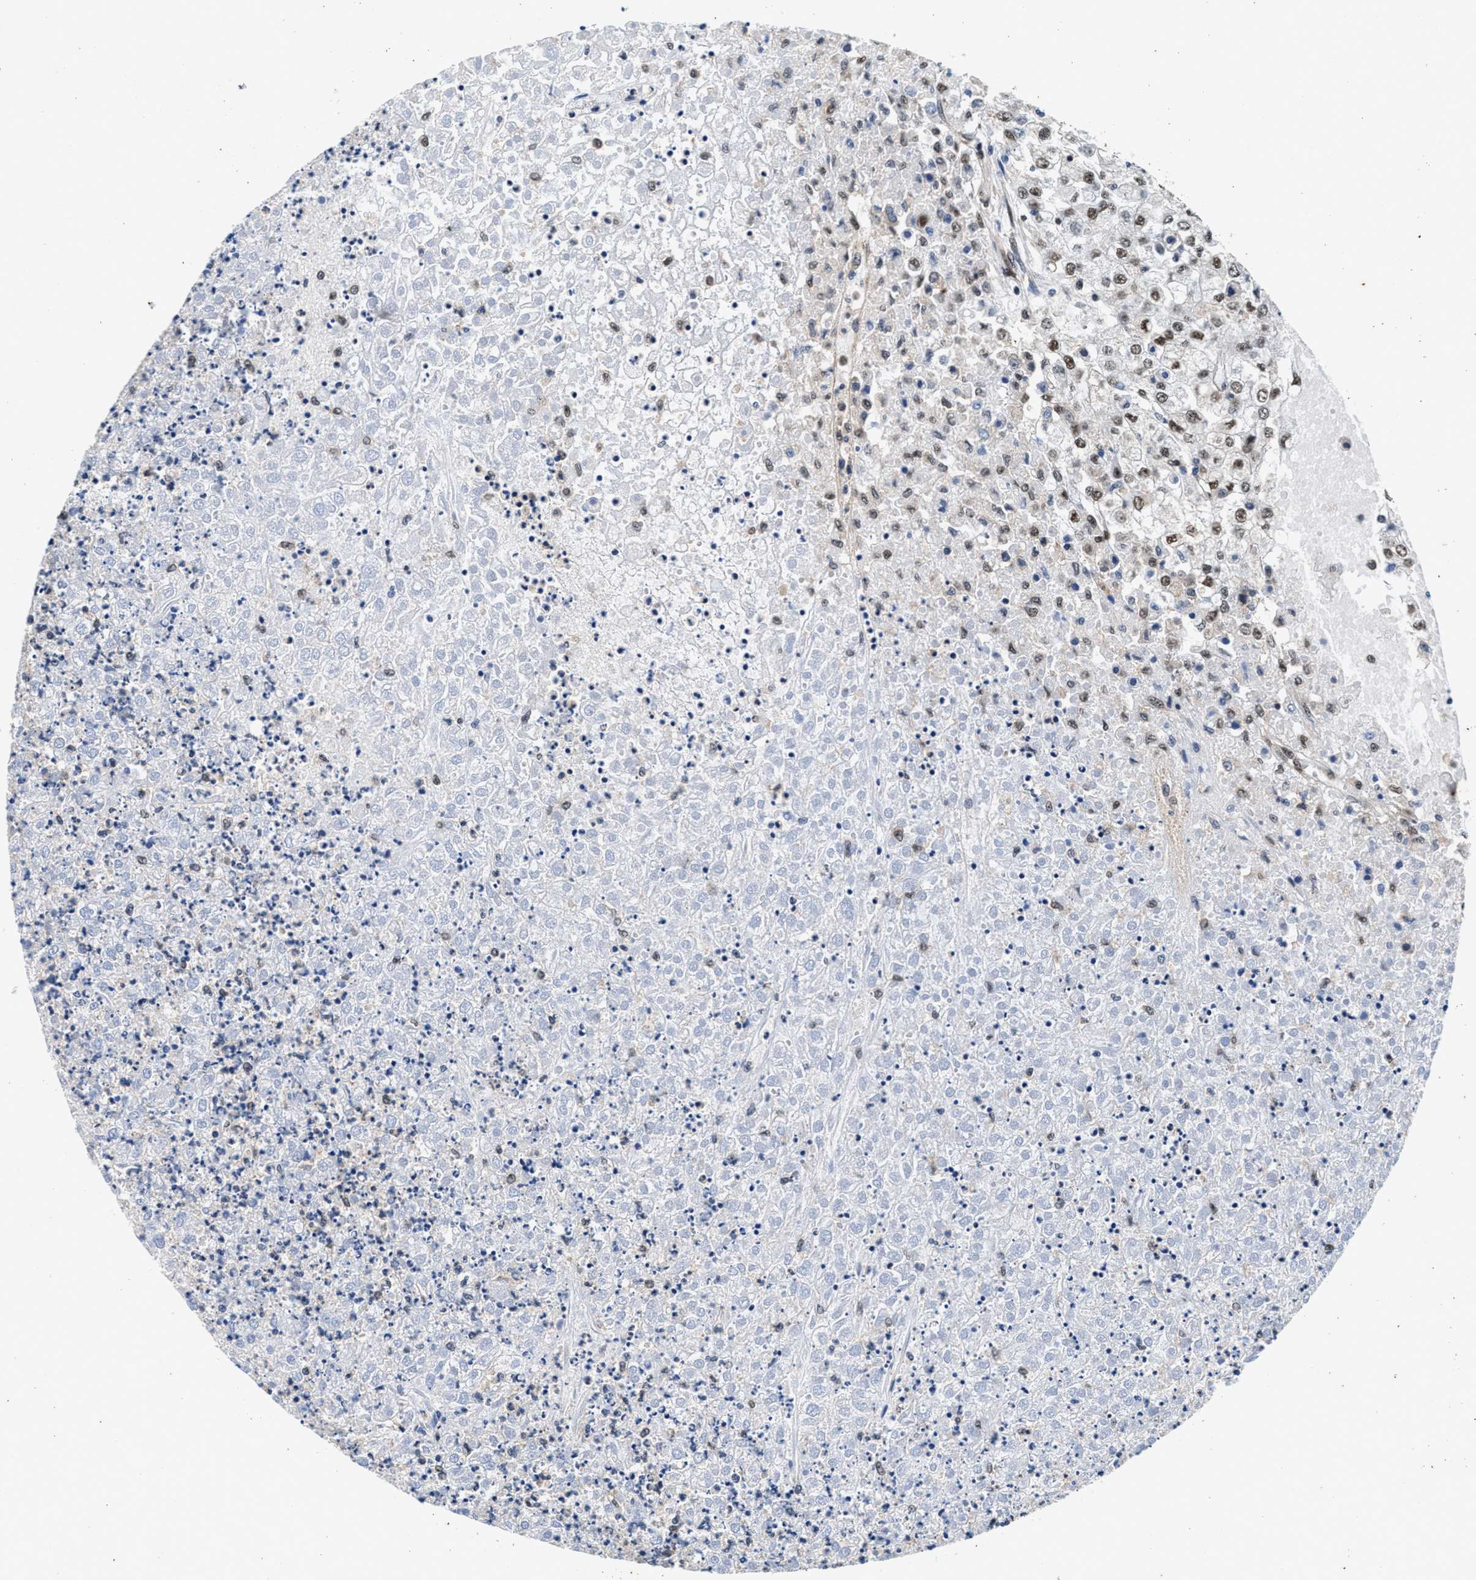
{"staining": {"intensity": "moderate", "quantity": "<25%", "location": "nuclear"}, "tissue": "renal cancer", "cell_type": "Tumor cells", "image_type": "cancer", "snomed": [{"axis": "morphology", "description": "Adenocarcinoma, NOS"}, {"axis": "topography", "description": "Kidney"}], "caption": "There is low levels of moderate nuclear staining in tumor cells of renal cancer (adenocarcinoma), as demonstrated by immunohistochemical staining (brown color).", "gene": "USP16", "patient": {"sex": "female", "age": 54}}